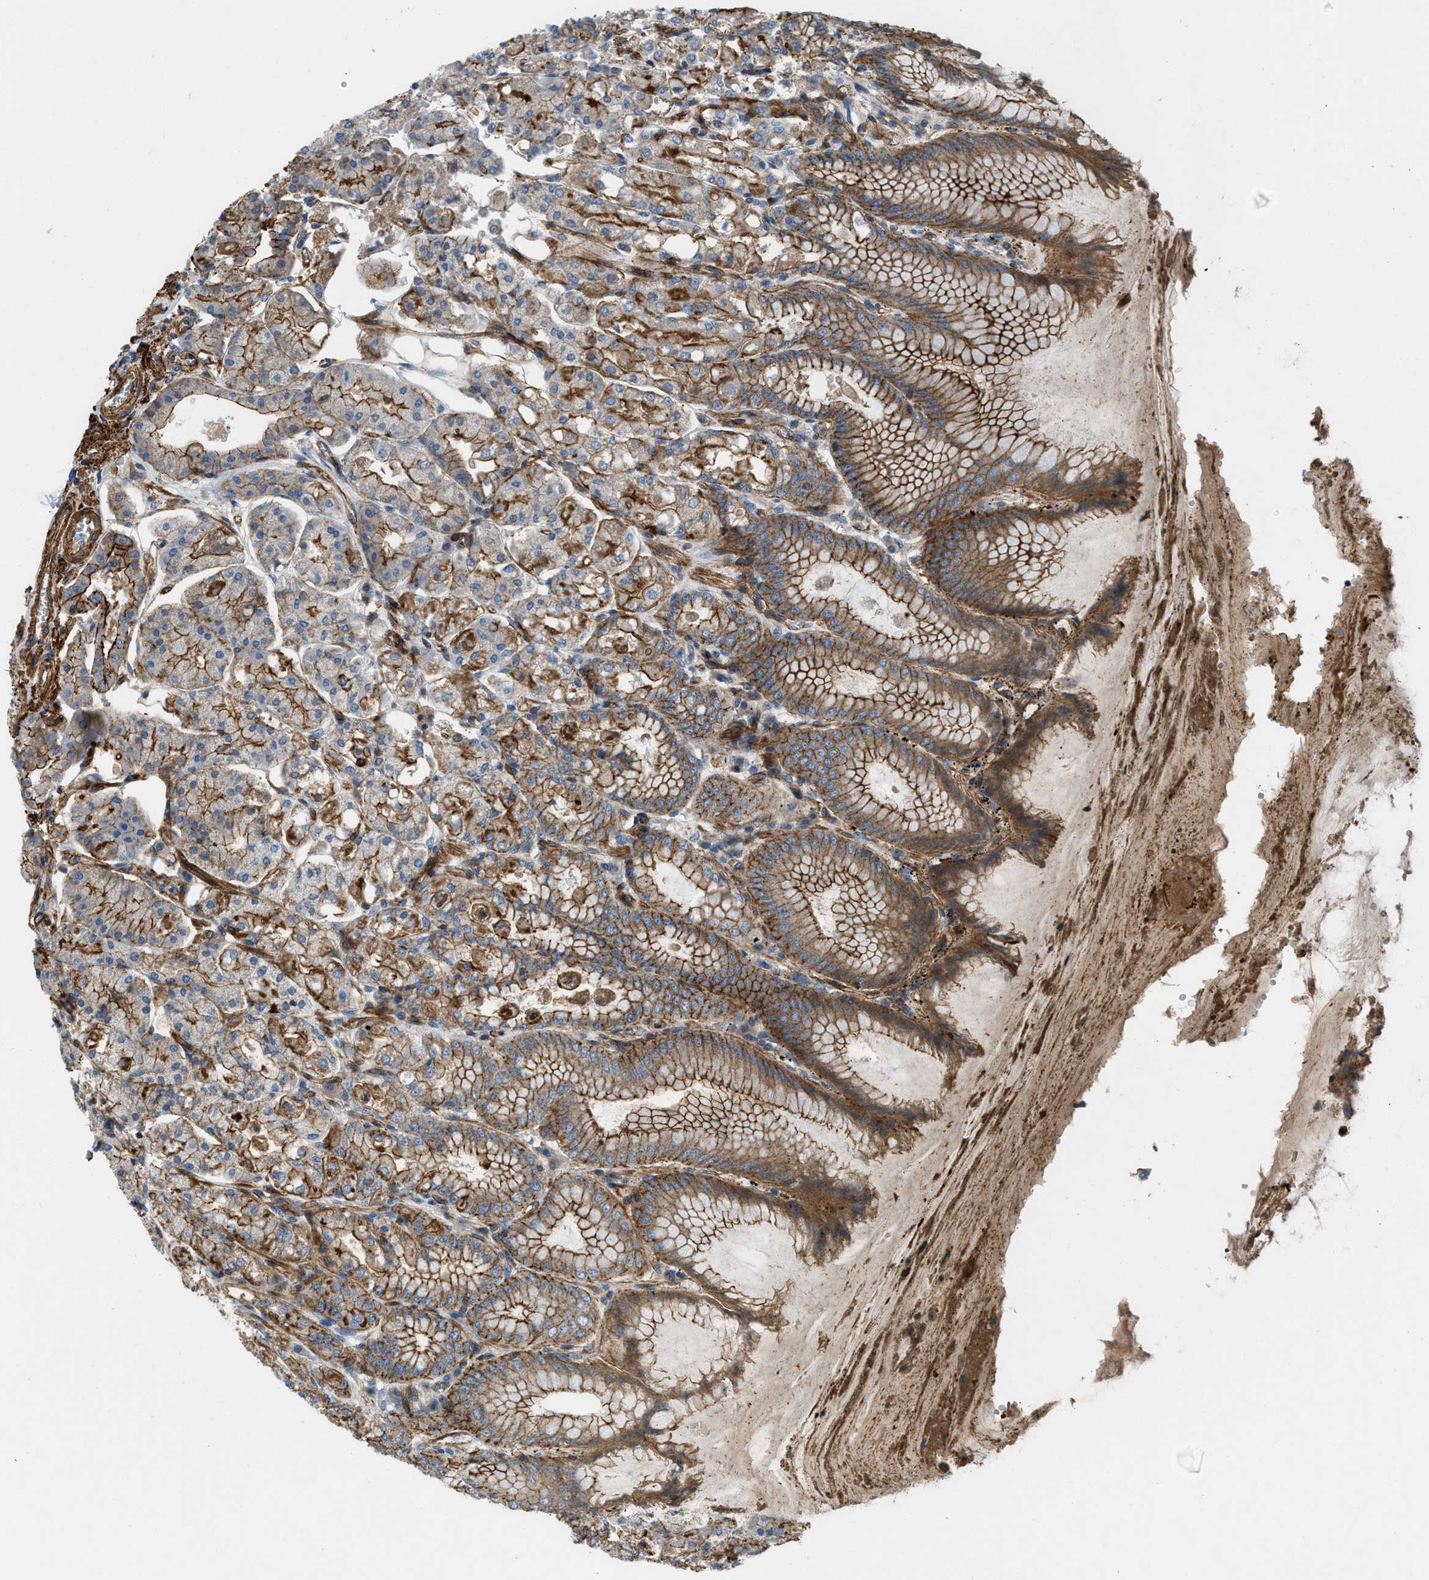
{"staining": {"intensity": "strong", "quantity": ">75%", "location": "cytoplasmic/membranous"}, "tissue": "stomach", "cell_type": "Glandular cells", "image_type": "normal", "snomed": [{"axis": "morphology", "description": "Normal tissue, NOS"}, {"axis": "topography", "description": "Stomach, lower"}], "caption": "This photomicrograph displays IHC staining of normal human stomach, with high strong cytoplasmic/membranous expression in approximately >75% of glandular cells.", "gene": "NYNRIN", "patient": {"sex": "male", "age": 71}}